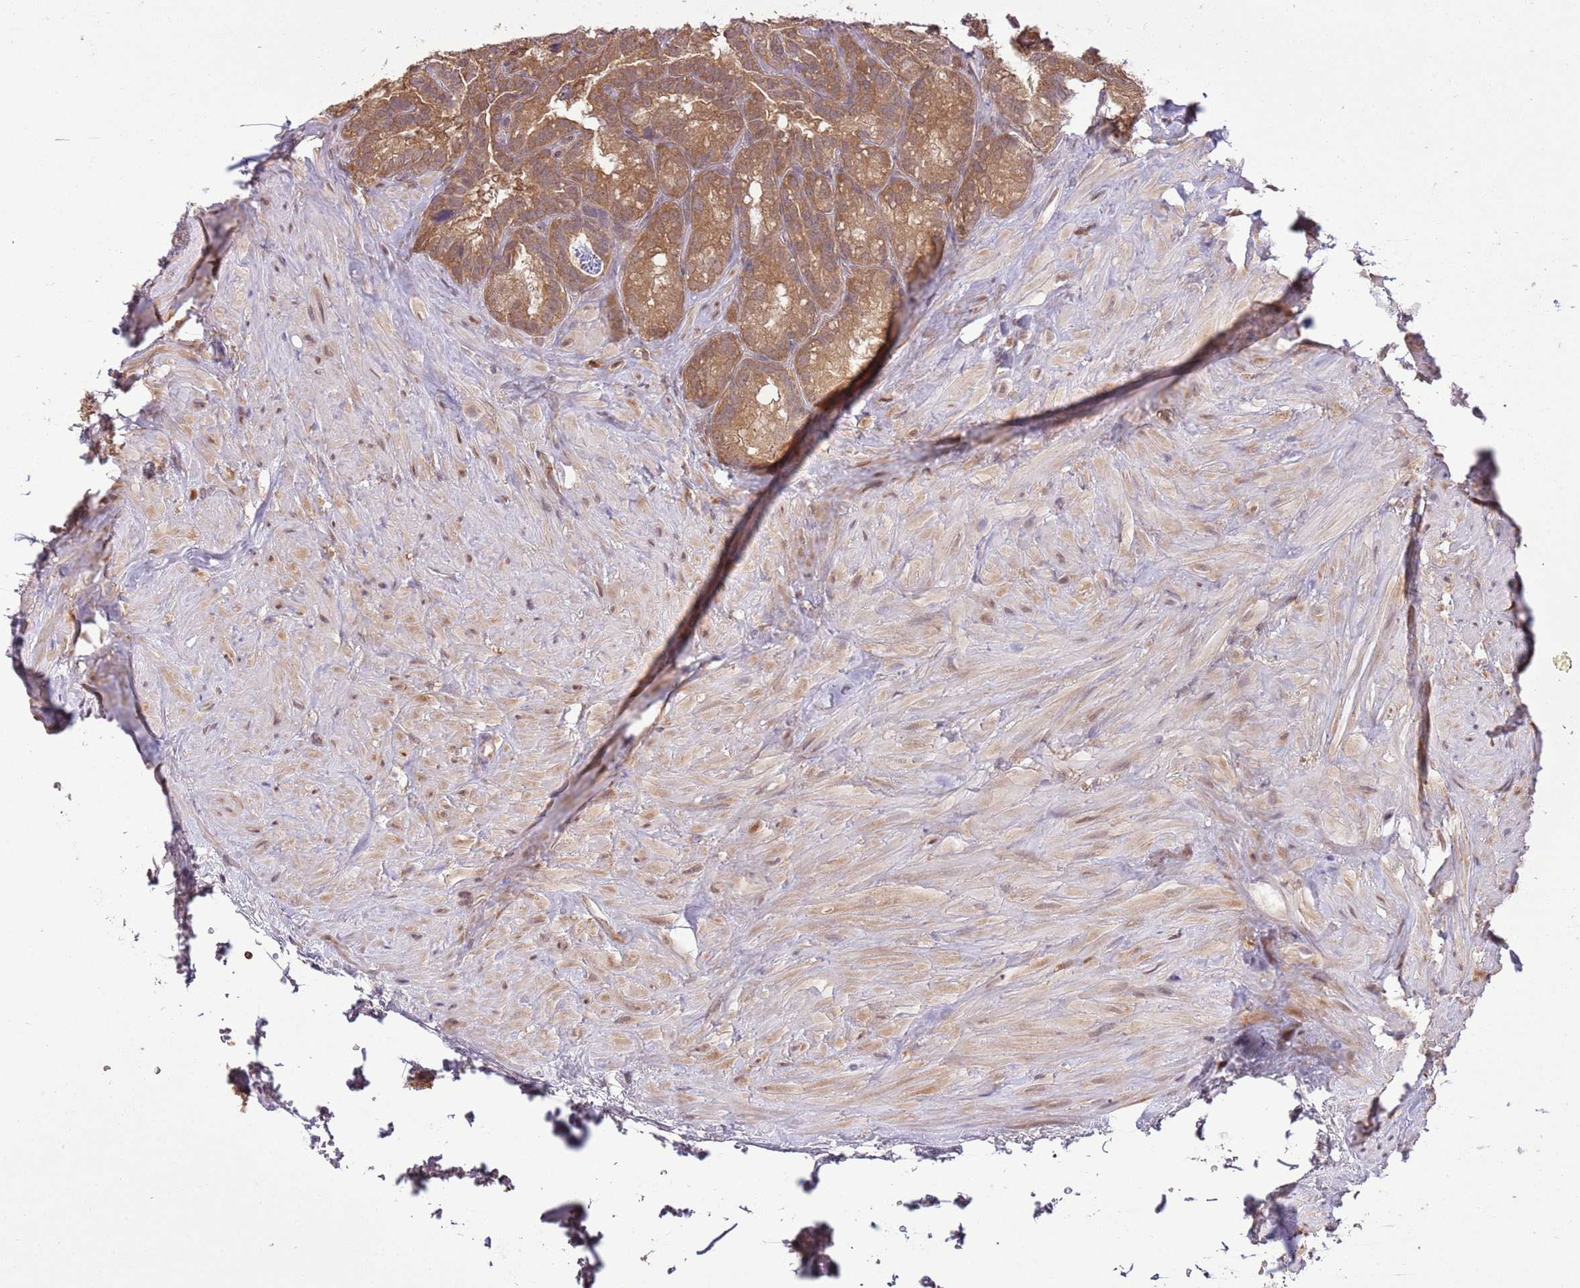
{"staining": {"intensity": "moderate", "quantity": ">75%", "location": "cytoplasmic/membranous,nuclear"}, "tissue": "seminal vesicle", "cell_type": "Glandular cells", "image_type": "normal", "snomed": [{"axis": "morphology", "description": "Normal tissue, NOS"}, {"axis": "topography", "description": "Seminal veicle"}], "caption": "Seminal vesicle stained for a protein (brown) displays moderate cytoplasmic/membranous,nuclear positive expression in approximately >75% of glandular cells.", "gene": "AMIGO1", "patient": {"sex": "male", "age": 62}}